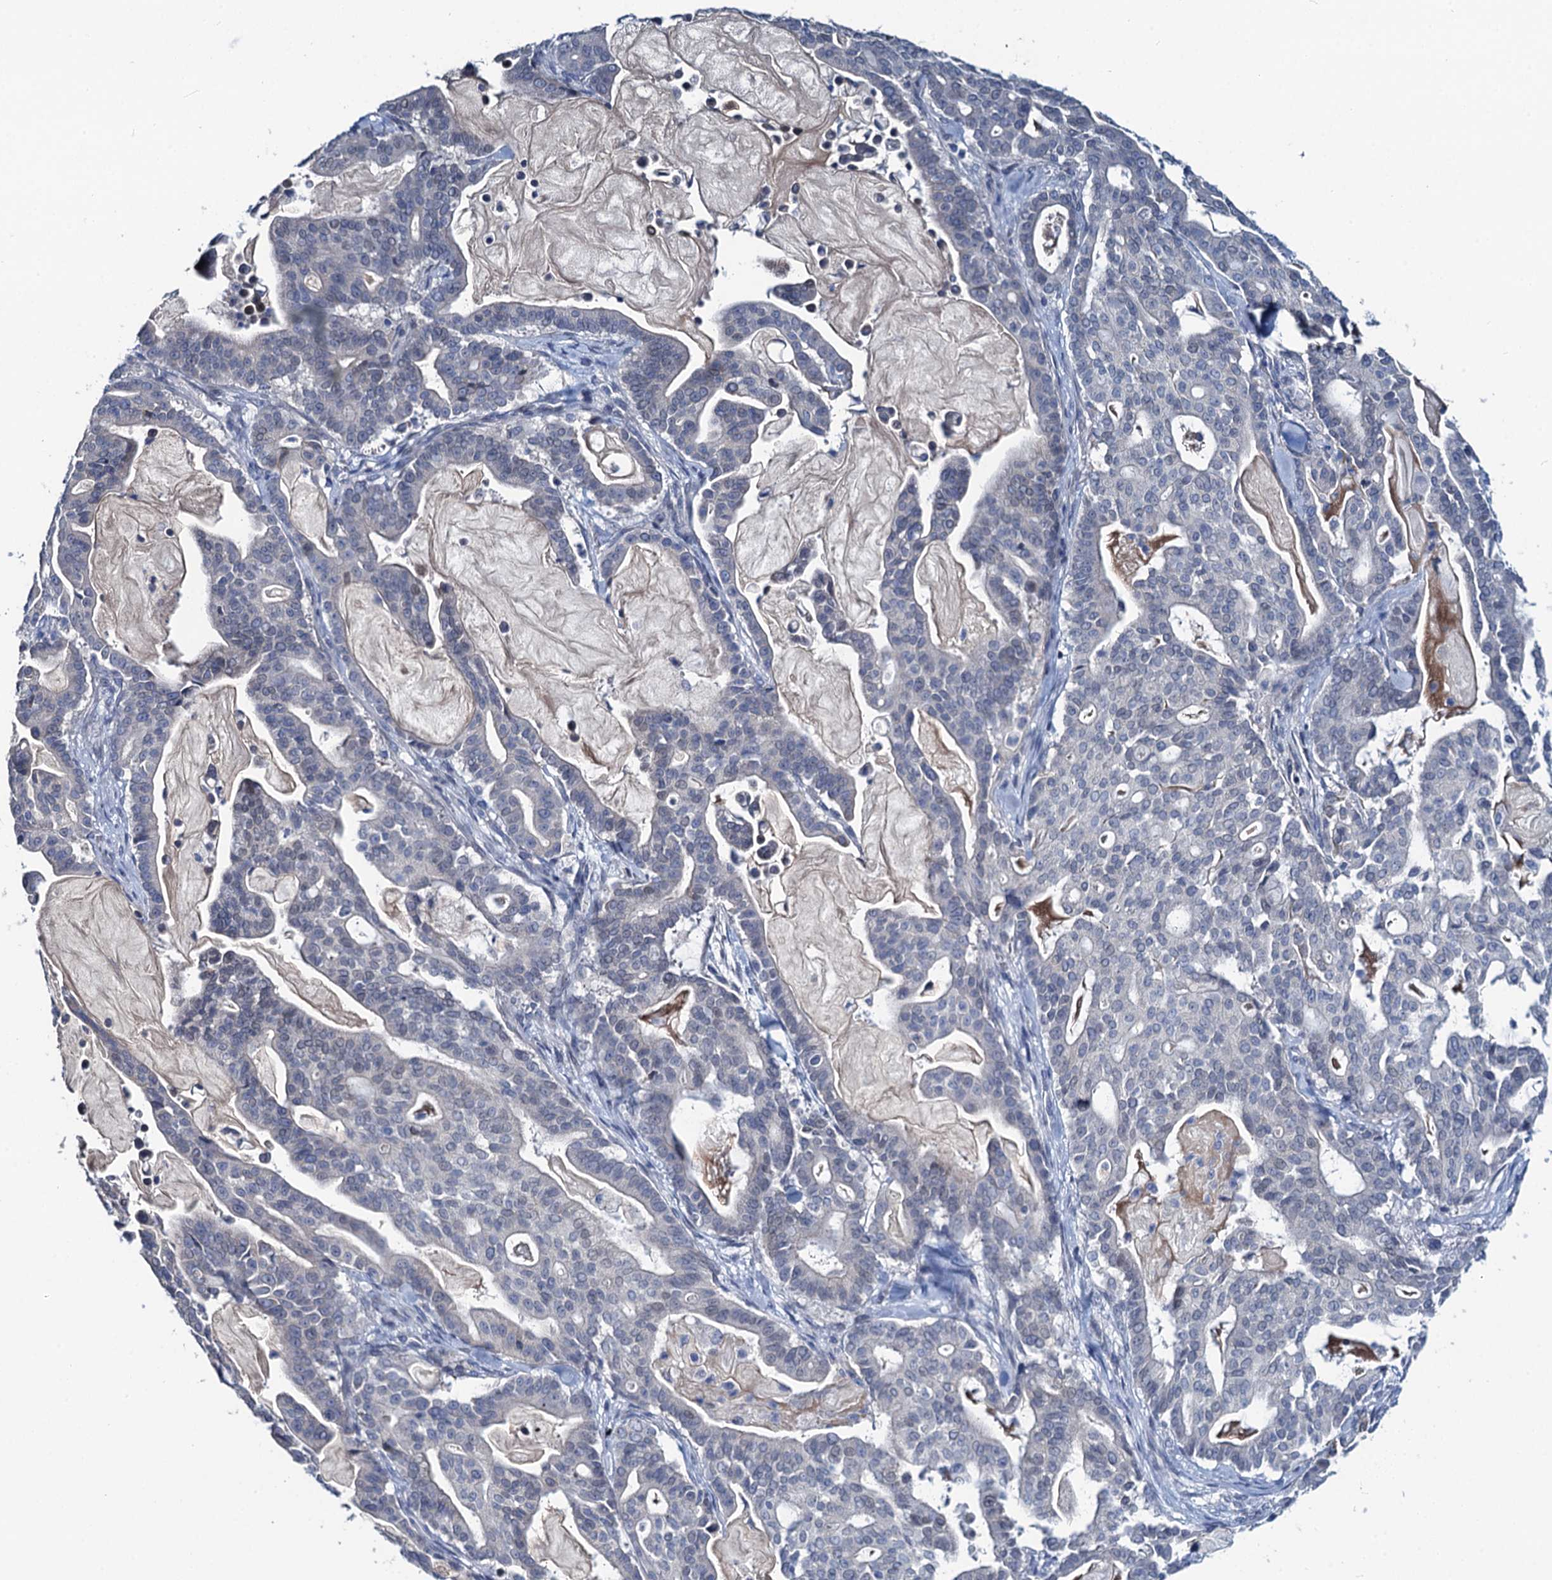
{"staining": {"intensity": "negative", "quantity": "none", "location": "none"}, "tissue": "pancreatic cancer", "cell_type": "Tumor cells", "image_type": "cancer", "snomed": [{"axis": "morphology", "description": "Adenocarcinoma, NOS"}, {"axis": "topography", "description": "Pancreas"}], "caption": "This is an immunohistochemistry photomicrograph of adenocarcinoma (pancreatic). There is no expression in tumor cells.", "gene": "TOX3", "patient": {"sex": "male", "age": 63}}